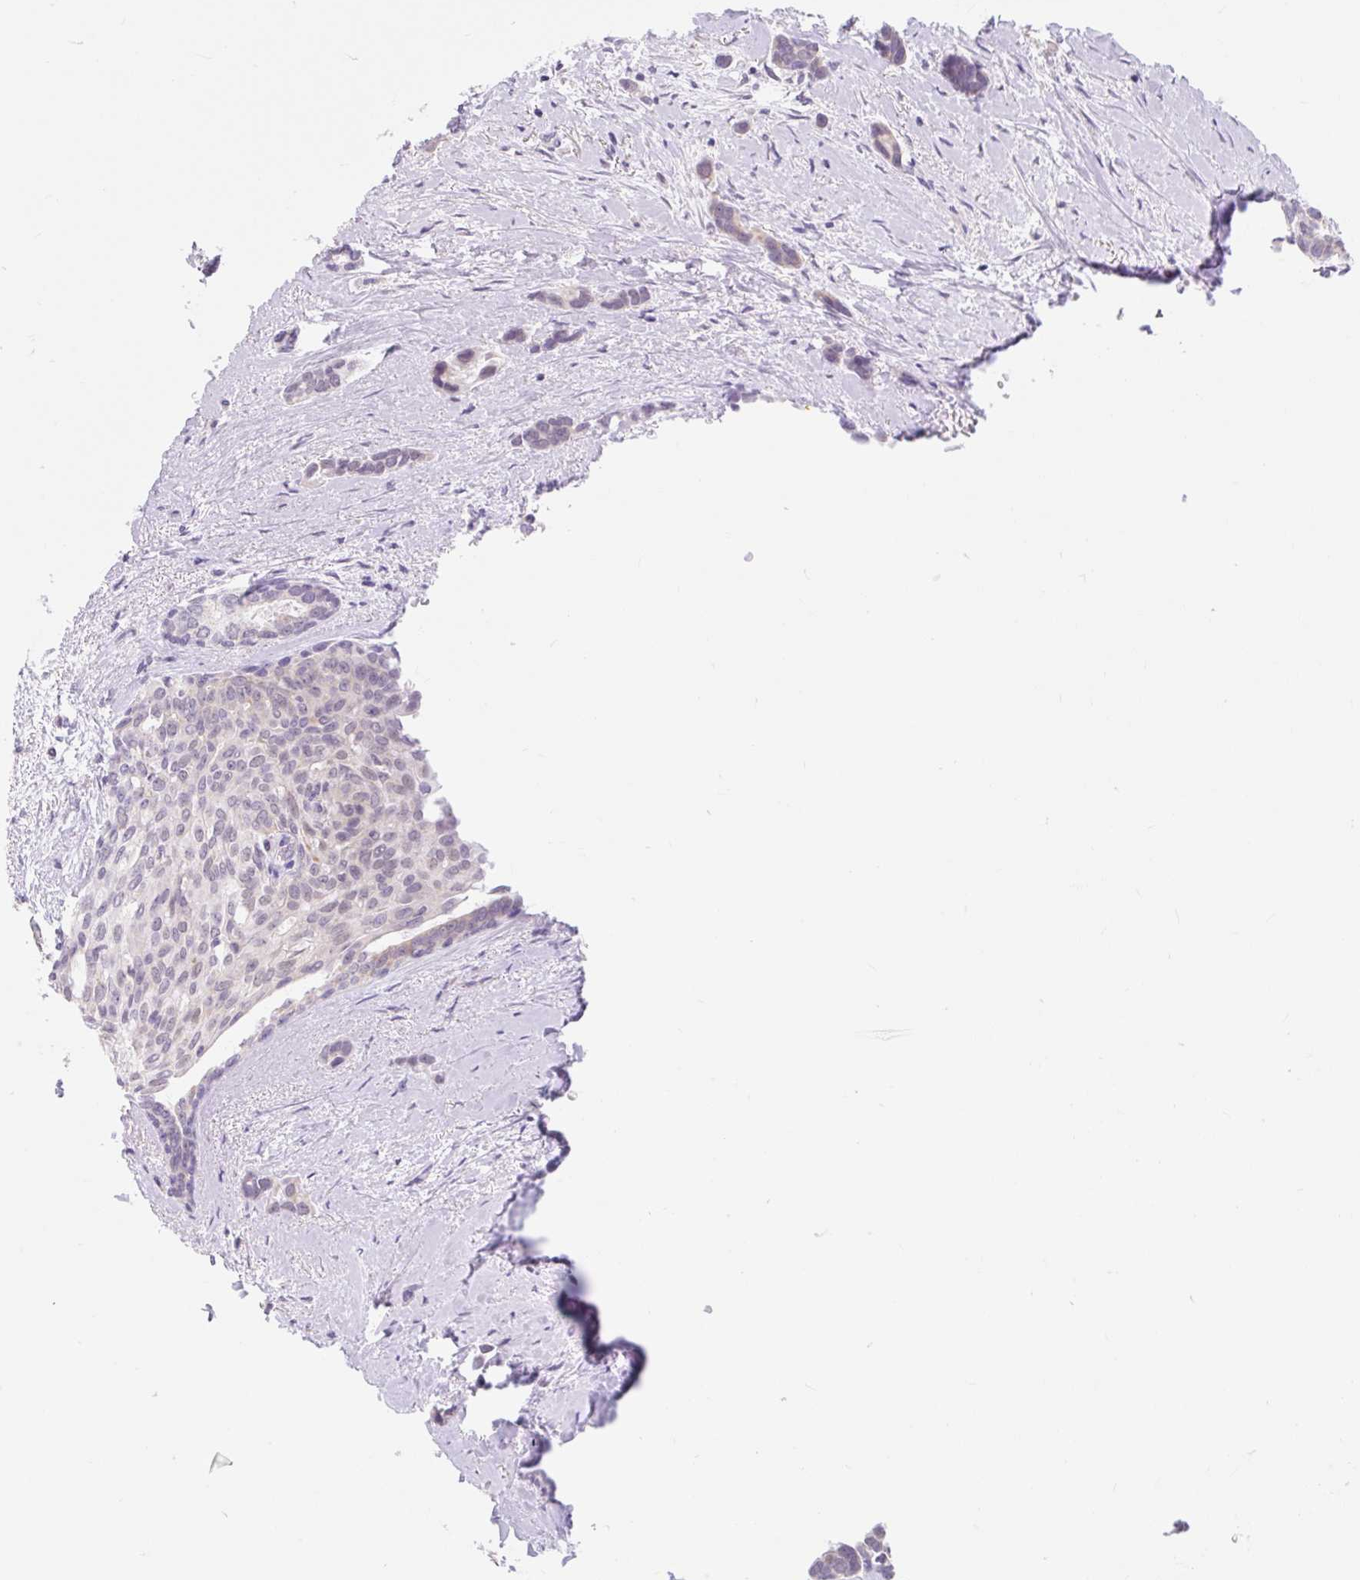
{"staining": {"intensity": "weak", "quantity": "<25%", "location": "cytoplasmic/membranous"}, "tissue": "breast cancer", "cell_type": "Tumor cells", "image_type": "cancer", "snomed": [{"axis": "morphology", "description": "Duct carcinoma"}, {"axis": "topography", "description": "Breast"}], "caption": "IHC of human intraductal carcinoma (breast) shows no positivity in tumor cells.", "gene": "ITPK1", "patient": {"sex": "female", "age": 73}}